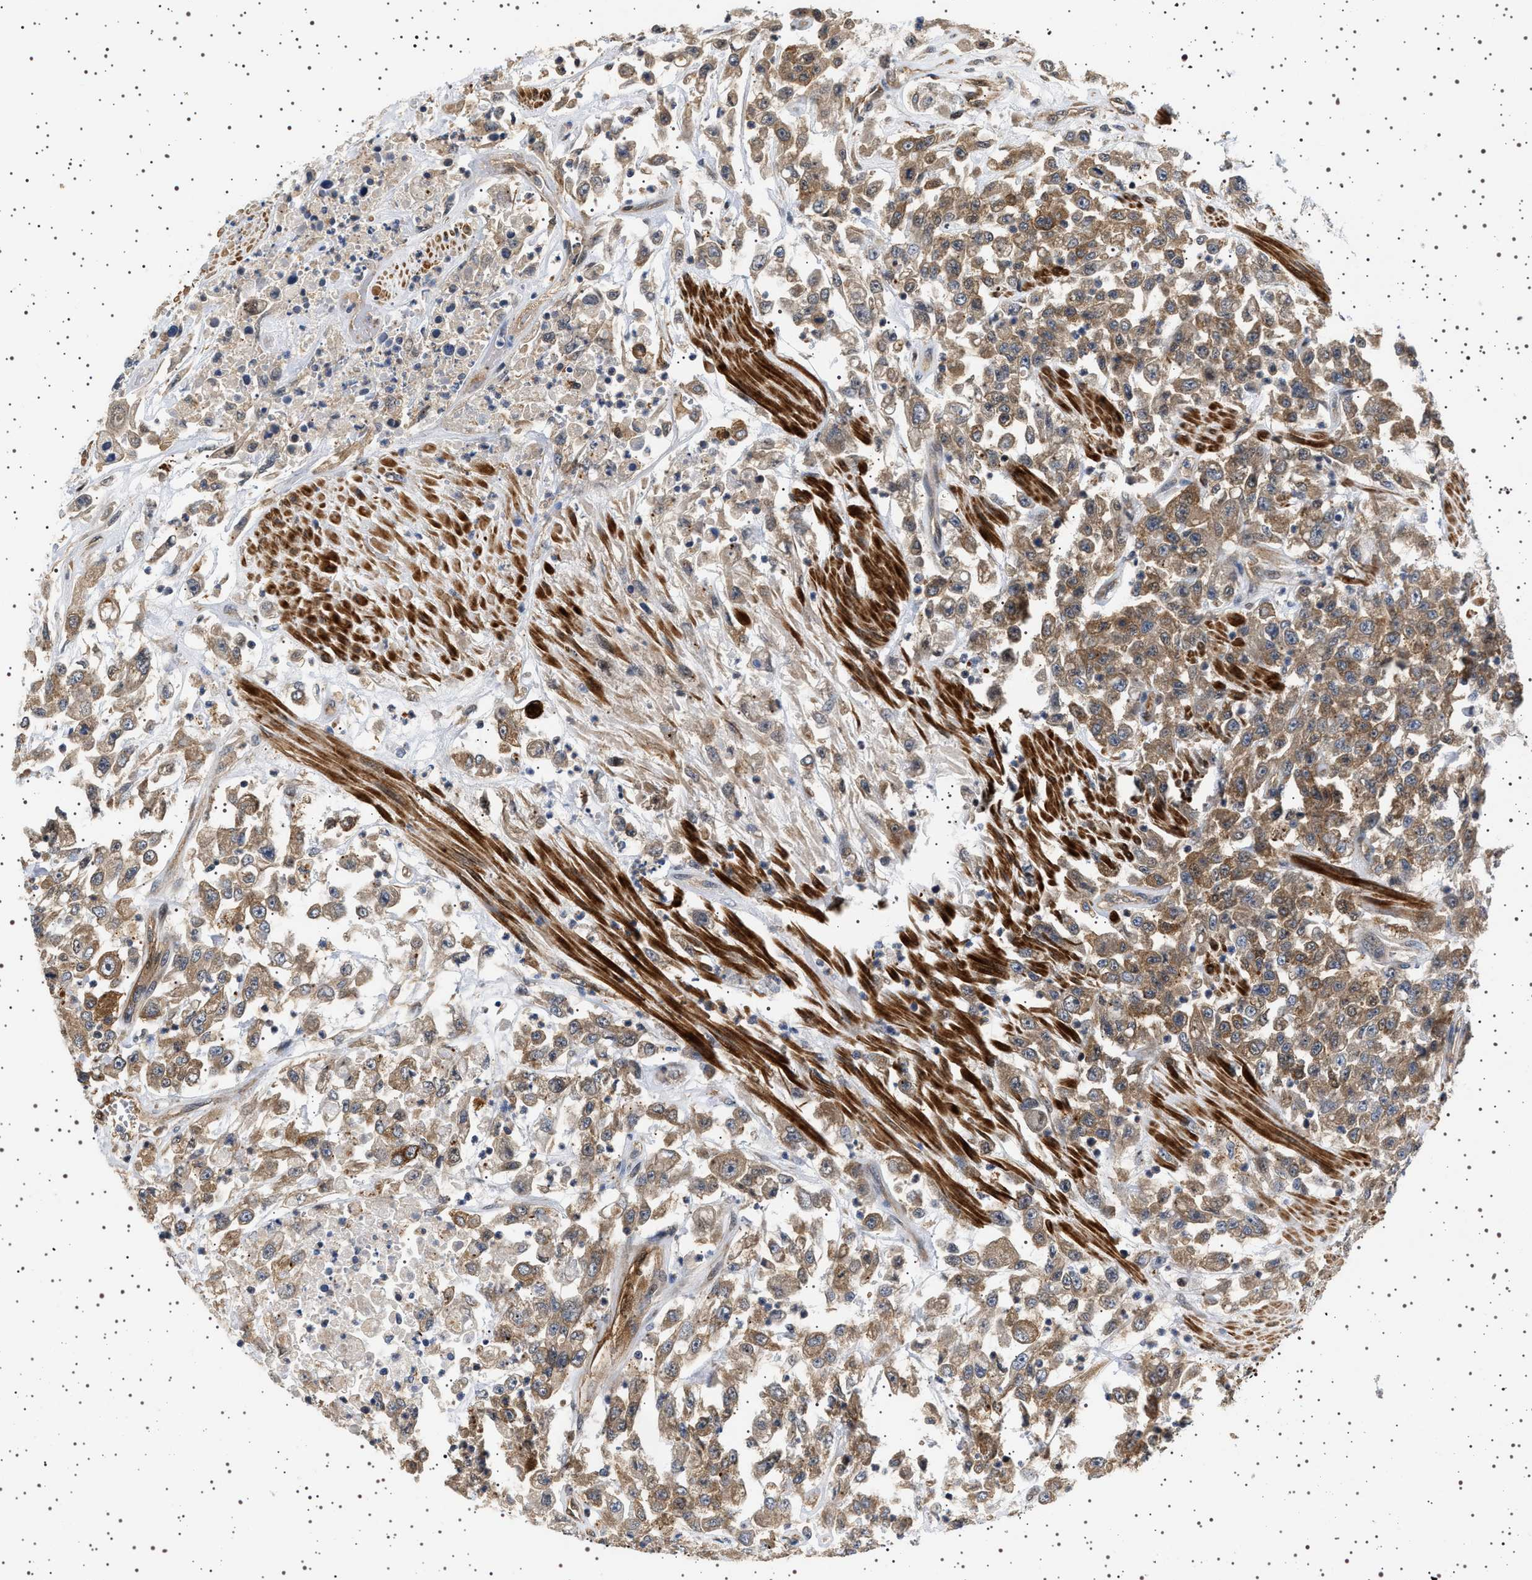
{"staining": {"intensity": "moderate", "quantity": ">75%", "location": "cytoplasmic/membranous"}, "tissue": "urothelial cancer", "cell_type": "Tumor cells", "image_type": "cancer", "snomed": [{"axis": "morphology", "description": "Urothelial carcinoma, High grade"}, {"axis": "topography", "description": "Urinary bladder"}], "caption": "The histopathology image shows a brown stain indicating the presence of a protein in the cytoplasmic/membranous of tumor cells in urothelial cancer.", "gene": "BAG3", "patient": {"sex": "male", "age": 46}}